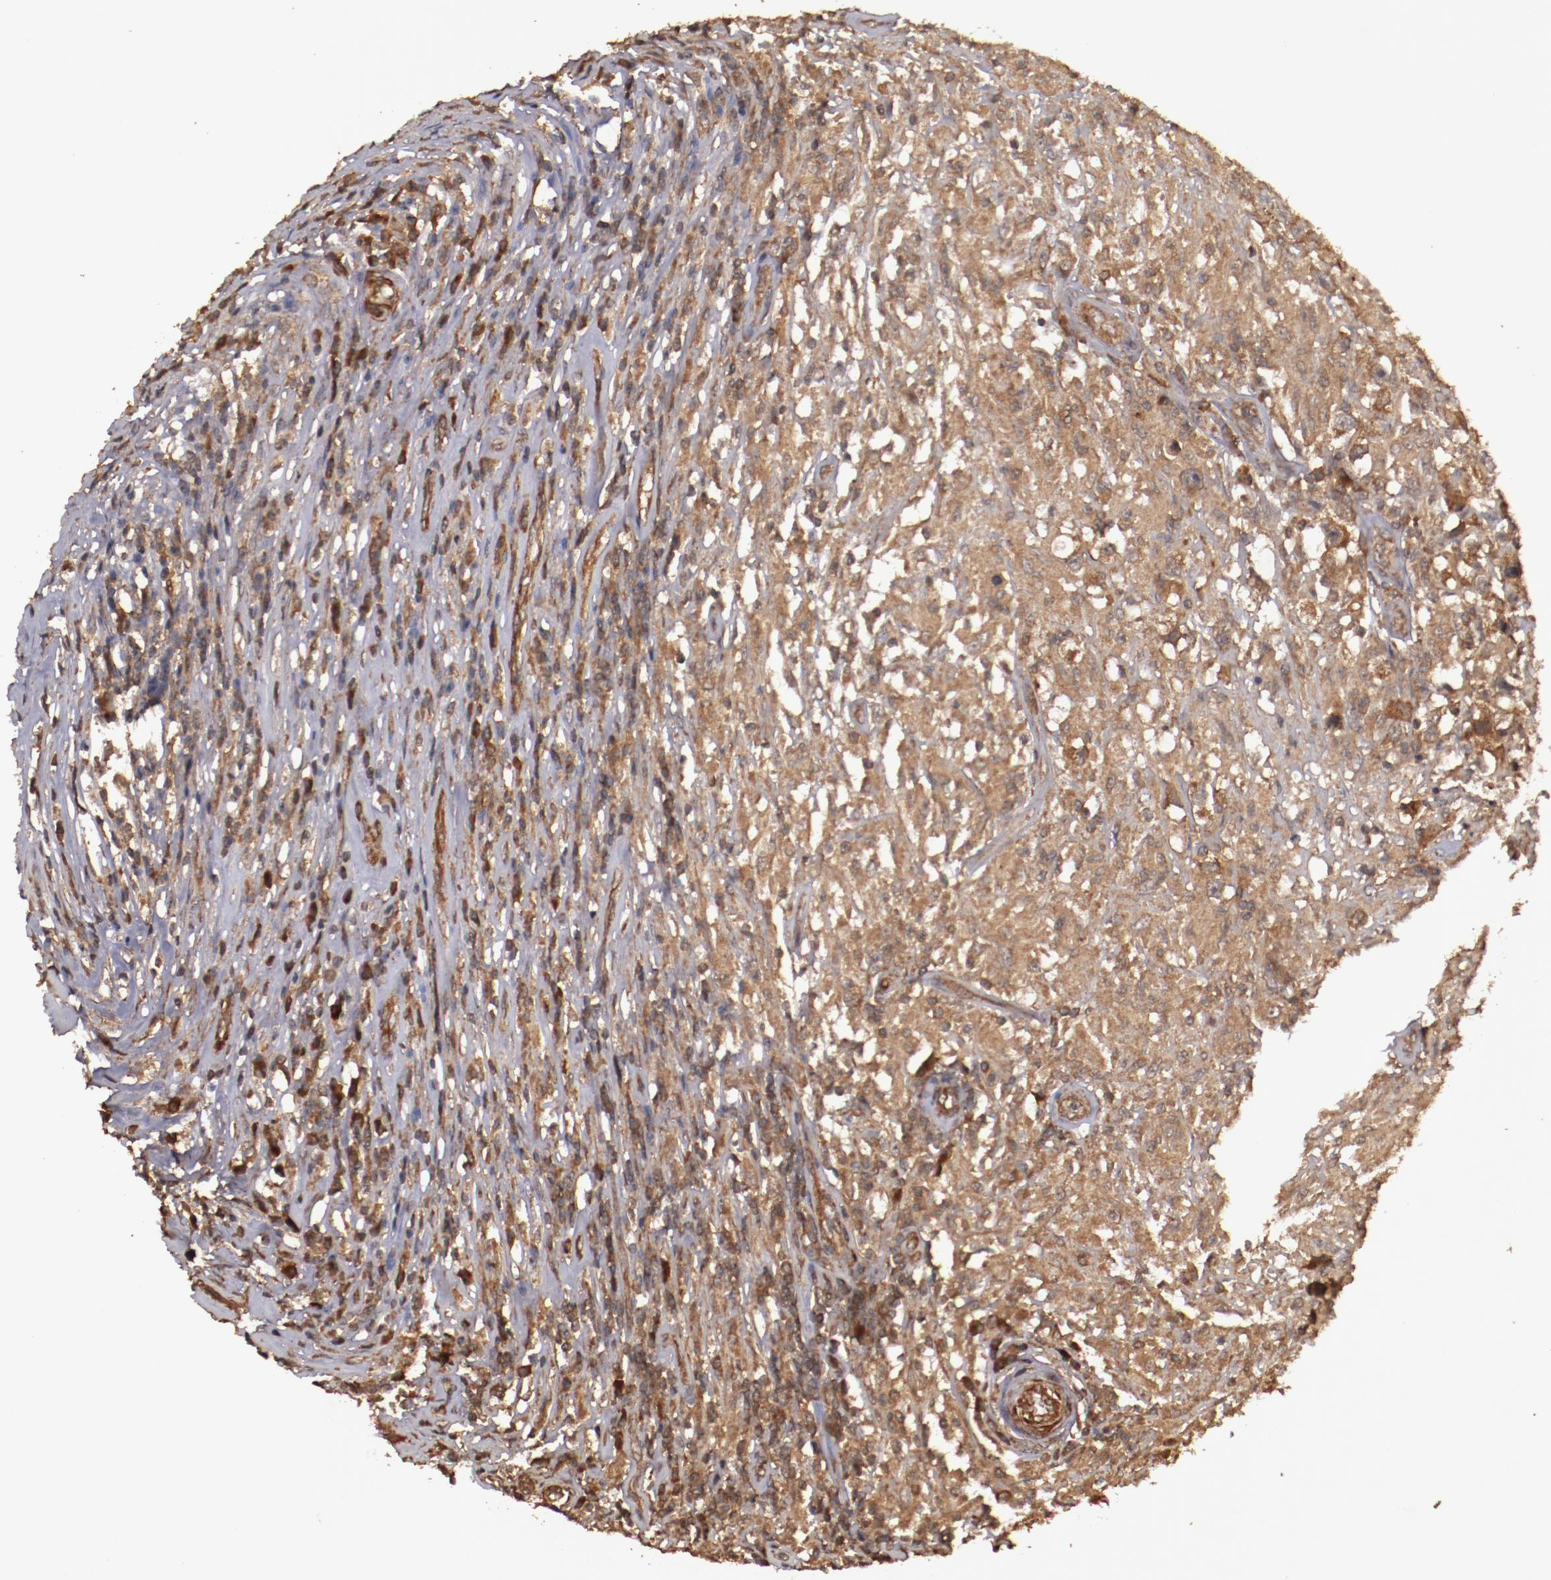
{"staining": {"intensity": "strong", "quantity": ">75%", "location": "cytoplasmic/membranous"}, "tissue": "testis cancer", "cell_type": "Tumor cells", "image_type": "cancer", "snomed": [{"axis": "morphology", "description": "Seminoma, NOS"}, {"axis": "topography", "description": "Testis"}], "caption": "A brown stain shows strong cytoplasmic/membranous staining of a protein in seminoma (testis) tumor cells.", "gene": "TXNDC16", "patient": {"sex": "male", "age": 34}}